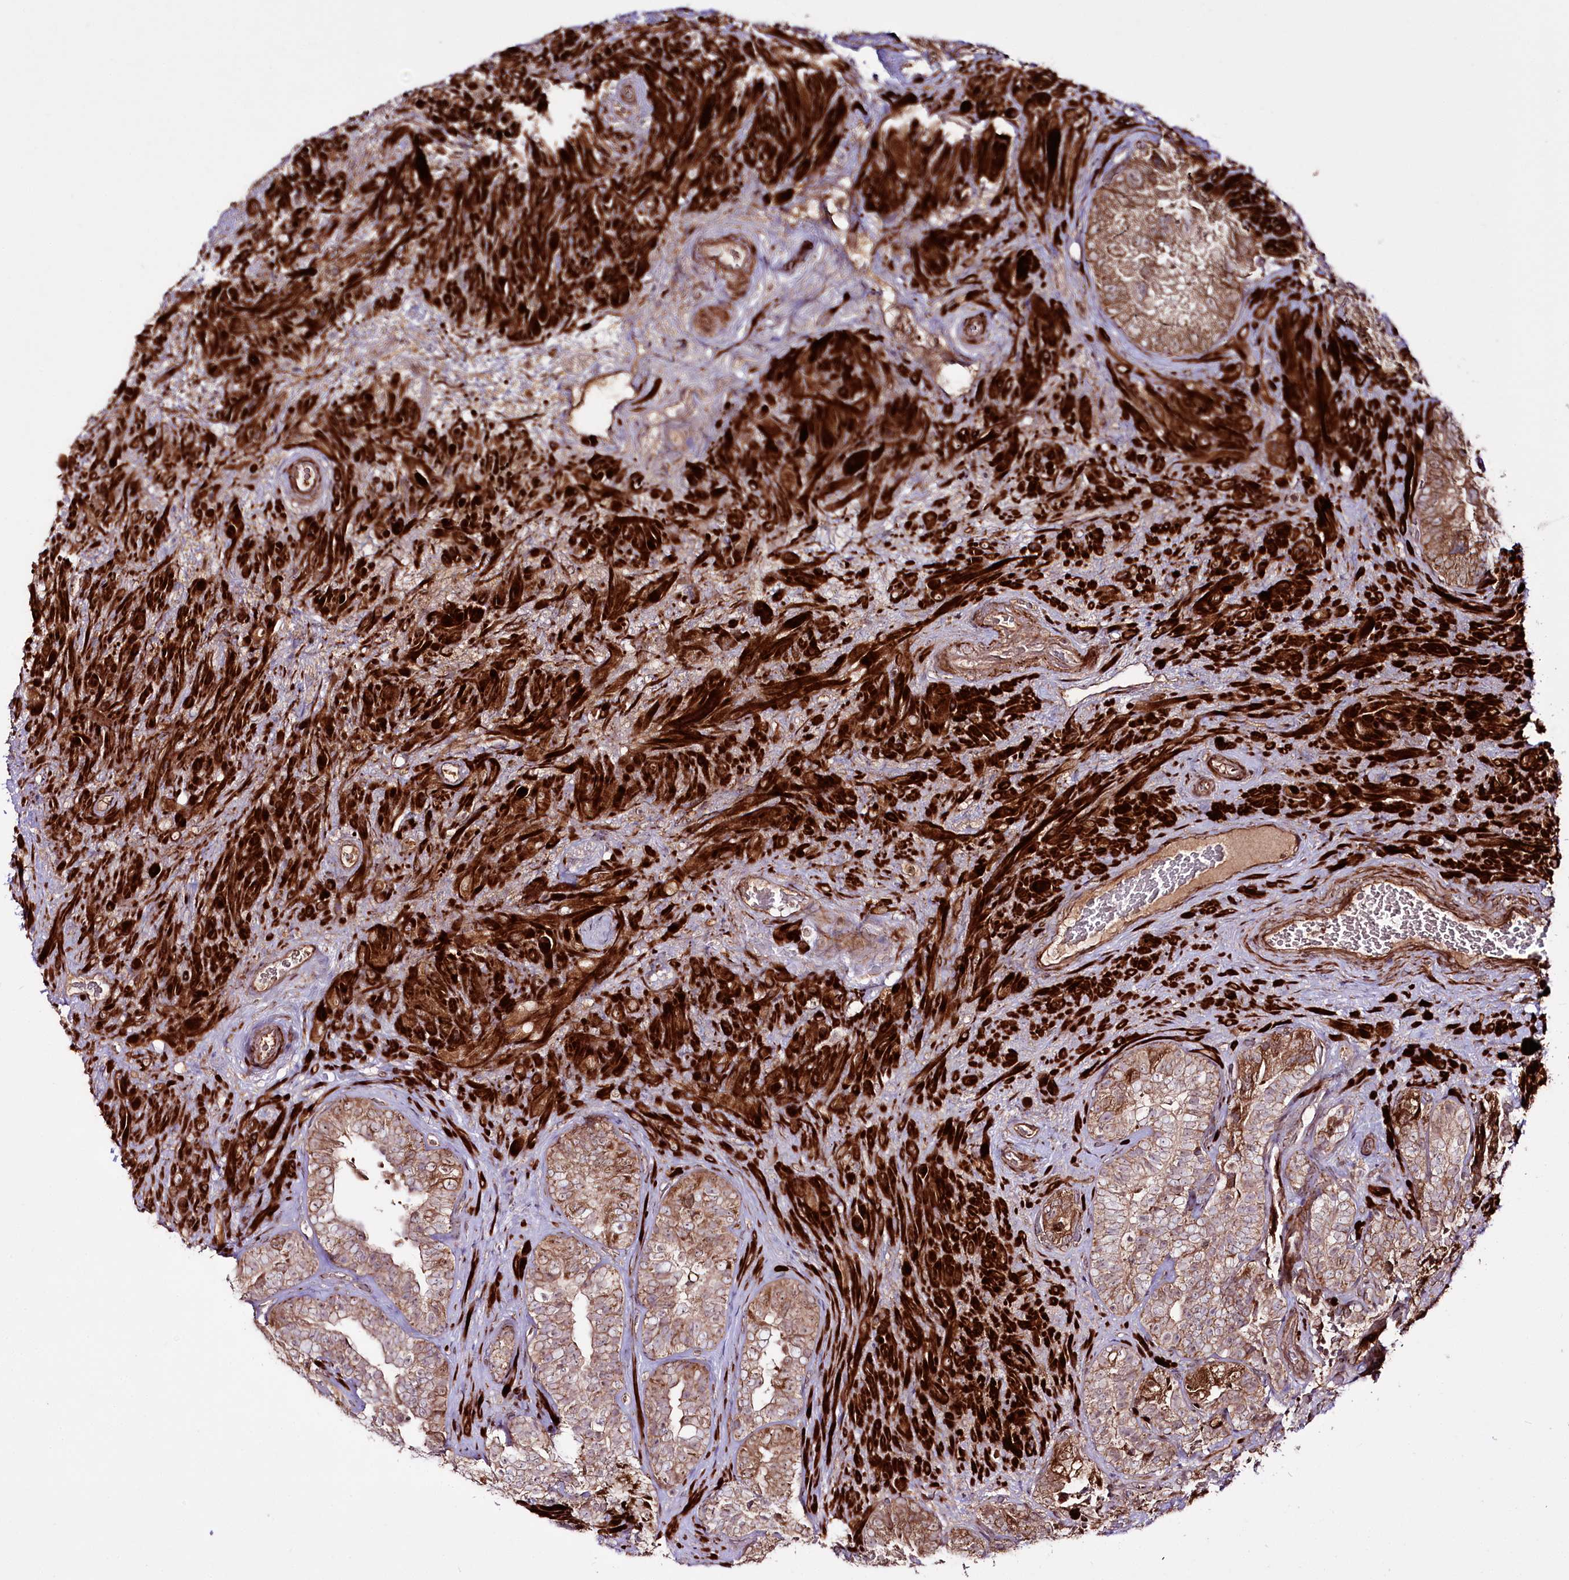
{"staining": {"intensity": "moderate", "quantity": ">75%", "location": "cytoplasmic/membranous"}, "tissue": "seminal vesicle", "cell_type": "Glandular cells", "image_type": "normal", "snomed": [{"axis": "morphology", "description": "Normal tissue, NOS"}, {"axis": "topography", "description": "Seminal veicle"}, {"axis": "topography", "description": "Peripheral nerve tissue"}], "caption": "High-power microscopy captured an immunohistochemistry micrograph of benign seminal vesicle, revealing moderate cytoplasmic/membranous positivity in approximately >75% of glandular cells.", "gene": "REXO2", "patient": {"sex": "male", "age": 67}}